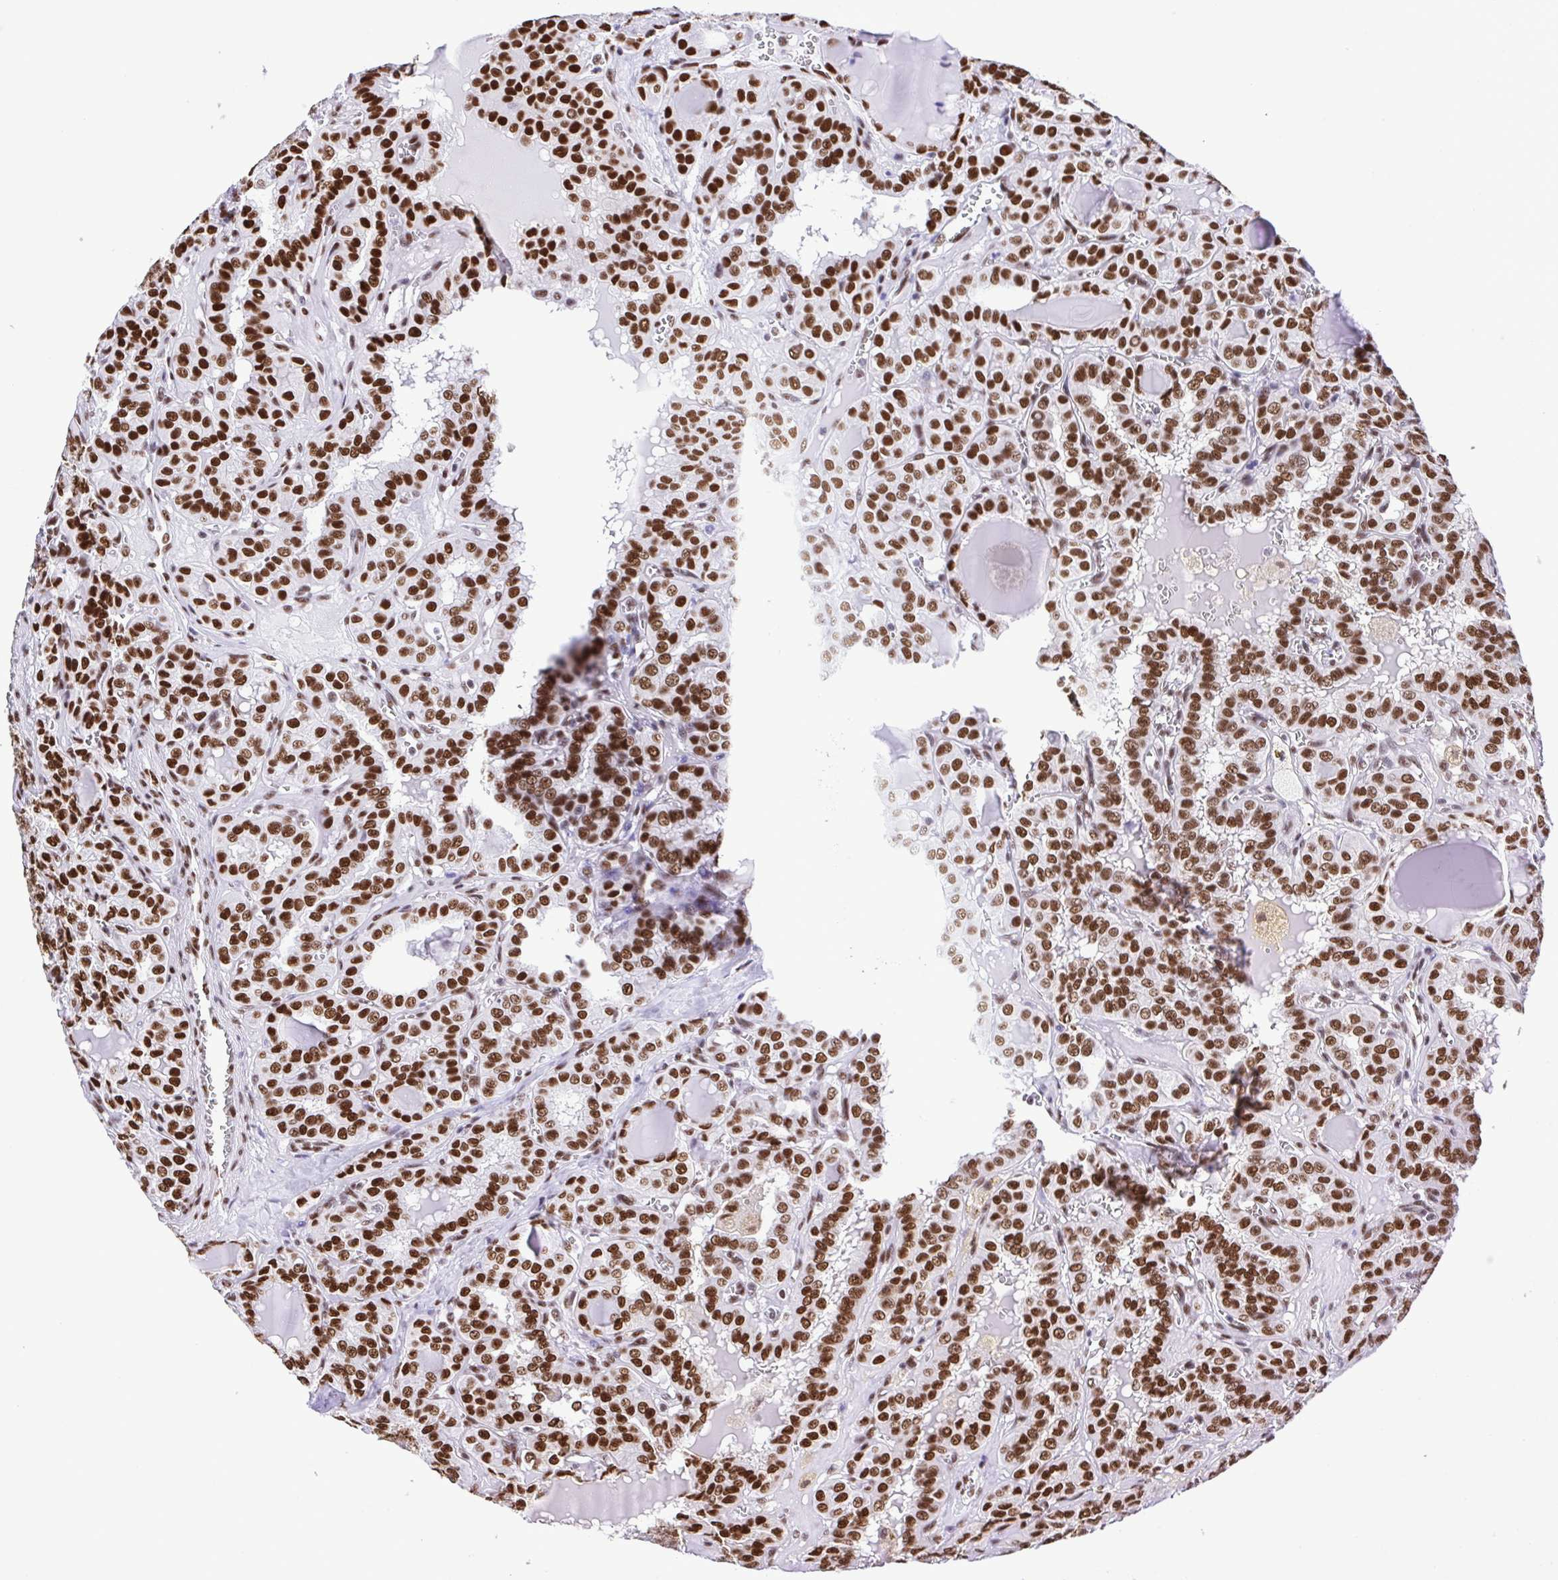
{"staining": {"intensity": "strong", "quantity": ">75%", "location": "nuclear"}, "tissue": "thyroid cancer", "cell_type": "Tumor cells", "image_type": "cancer", "snomed": [{"axis": "morphology", "description": "Papillary adenocarcinoma, NOS"}, {"axis": "topography", "description": "Thyroid gland"}], "caption": "Thyroid cancer stained with a brown dye reveals strong nuclear positive expression in about >75% of tumor cells.", "gene": "TRIM28", "patient": {"sex": "female", "age": 41}}